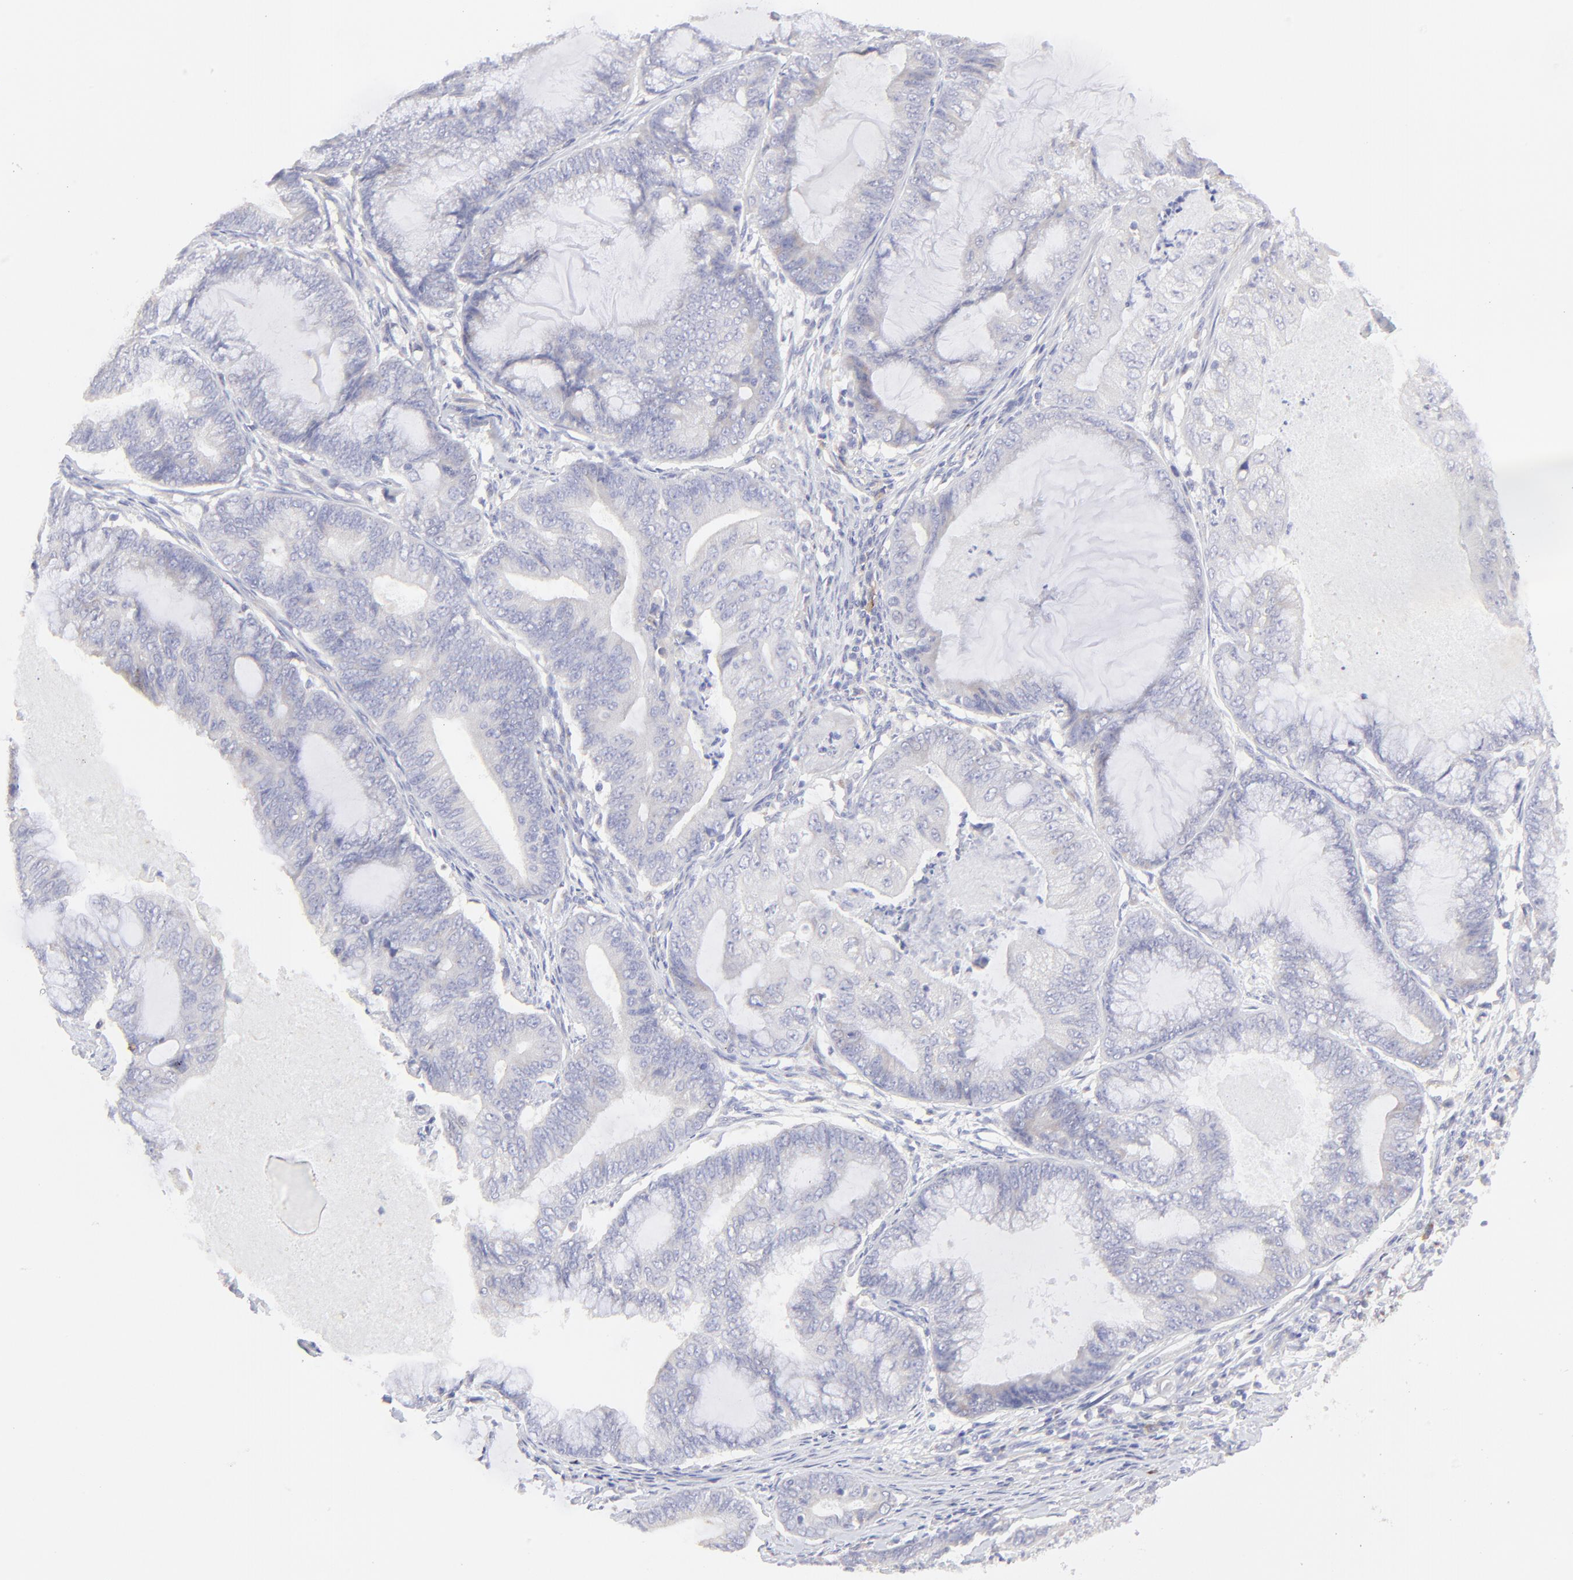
{"staining": {"intensity": "negative", "quantity": "none", "location": "none"}, "tissue": "endometrial cancer", "cell_type": "Tumor cells", "image_type": "cancer", "snomed": [{"axis": "morphology", "description": "Adenocarcinoma, NOS"}, {"axis": "topography", "description": "Endometrium"}], "caption": "Human adenocarcinoma (endometrial) stained for a protein using IHC exhibits no positivity in tumor cells.", "gene": "LHFPL1", "patient": {"sex": "female", "age": 63}}